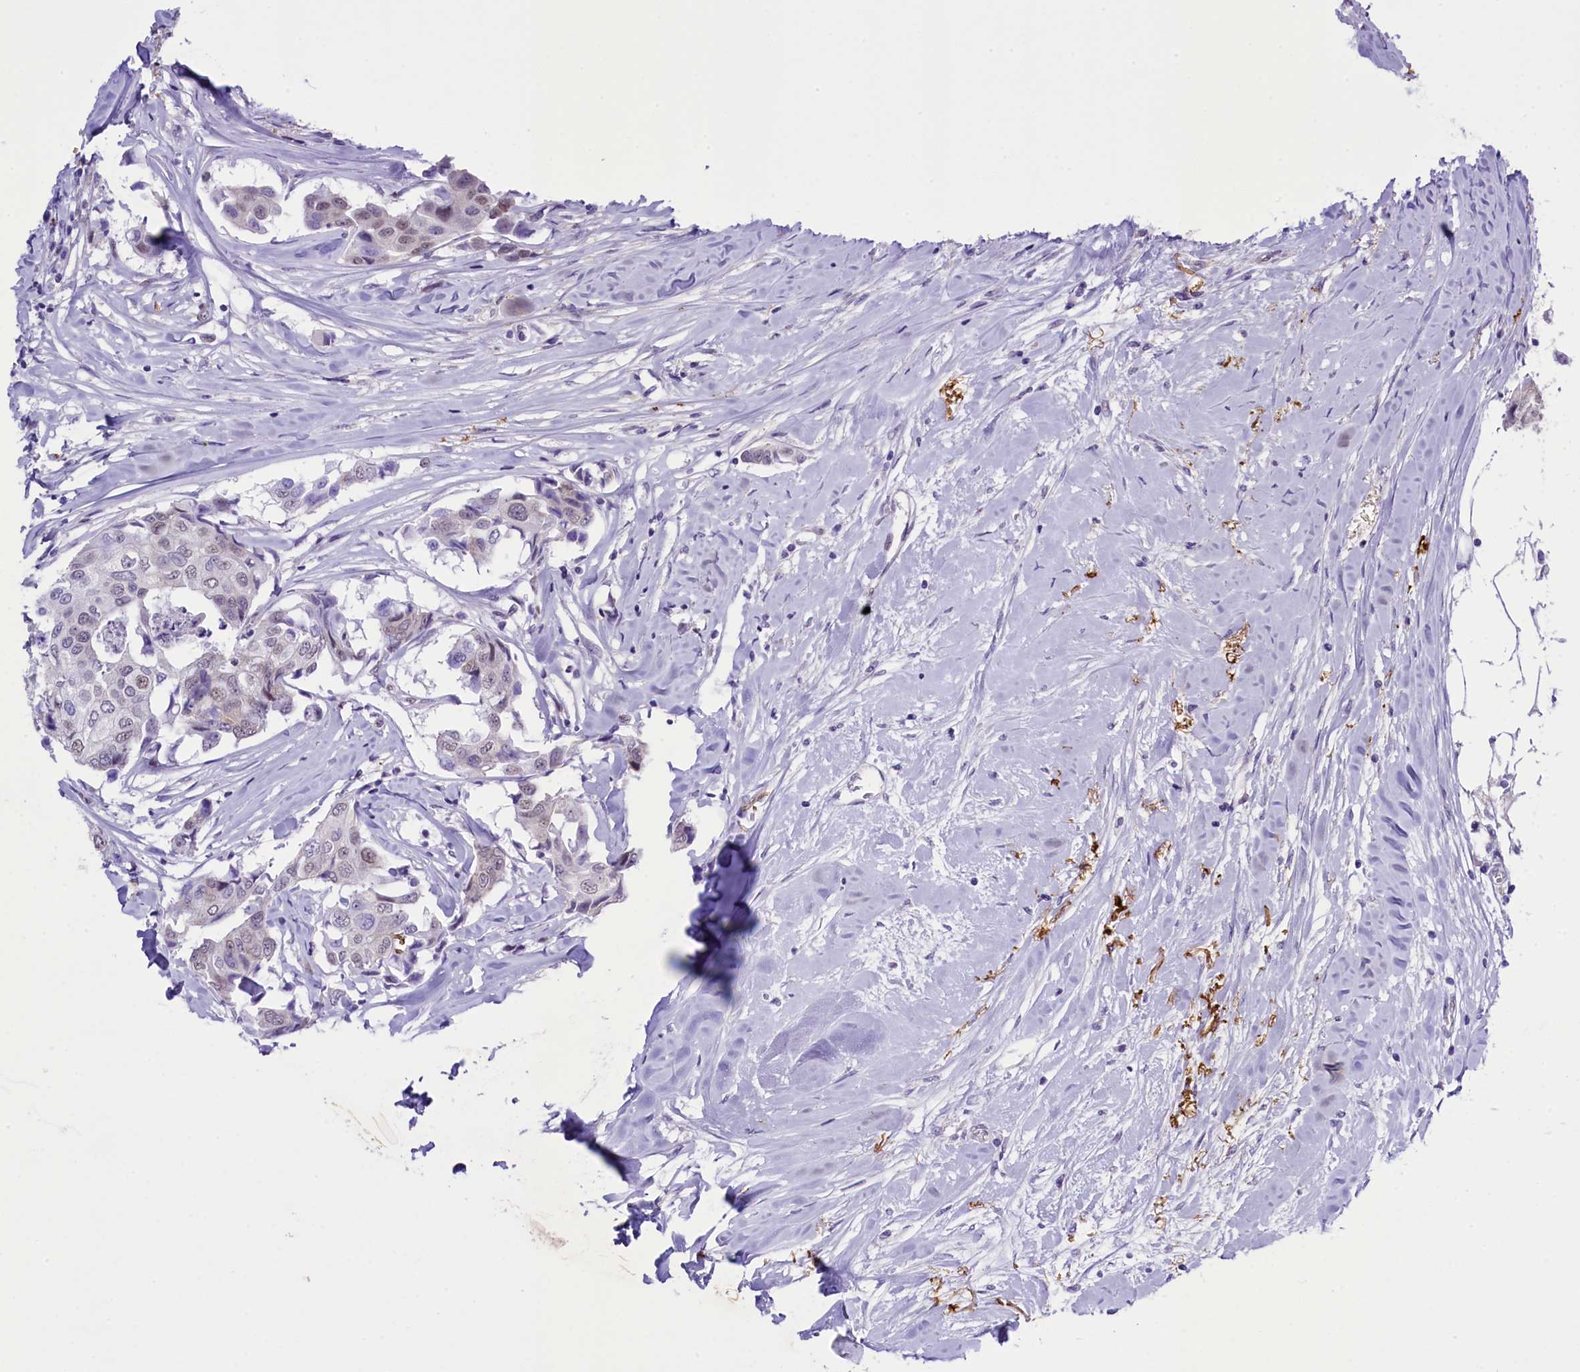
{"staining": {"intensity": "weak", "quantity": "<25%", "location": "nuclear"}, "tissue": "breast cancer", "cell_type": "Tumor cells", "image_type": "cancer", "snomed": [{"axis": "morphology", "description": "Duct carcinoma"}, {"axis": "topography", "description": "Breast"}], "caption": "High power microscopy photomicrograph of an IHC image of breast intraductal carcinoma, revealing no significant positivity in tumor cells.", "gene": "RPS6KB1", "patient": {"sex": "female", "age": 80}}